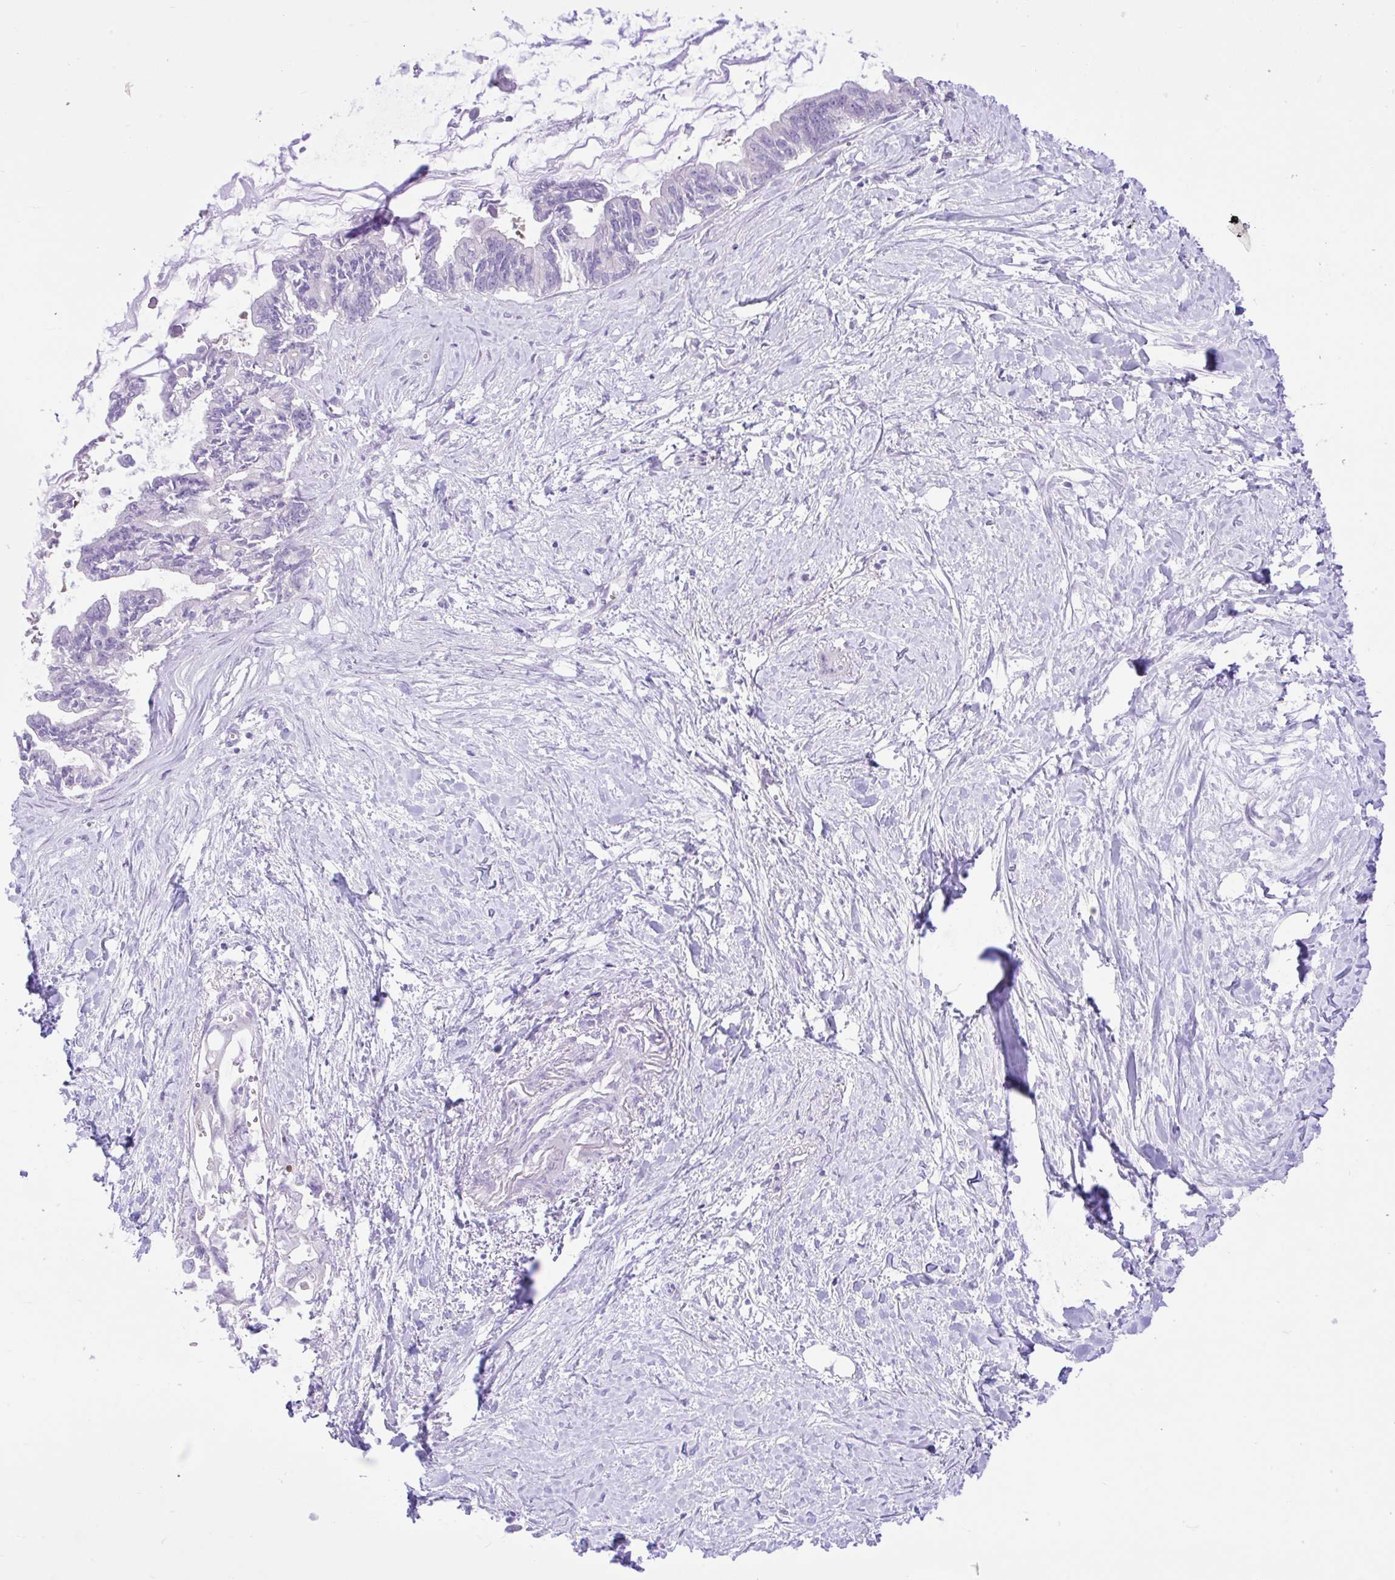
{"staining": {"intensity": "moderate", "quantity": "<25%", "location": "cytoplasmic/membranous"}, "tissue": "pancreatic cancer", "cell_type": "Tumor cells", "image_type": "cancer", "snomed": [{"axis": "morphology", "description": "Adenocarcinoma, NOS"}, {"axis": "topography", "description": "Pancreas"}], "caption": "This histopathology image displays IHC staining of adenocarcinoma (pancreatic), with low moderate cytoplasmic/membranous positivity in approximately <25% of tumor cells.", "gene": "ZNF101", "patient": {"sex": "male", "age": 61}}